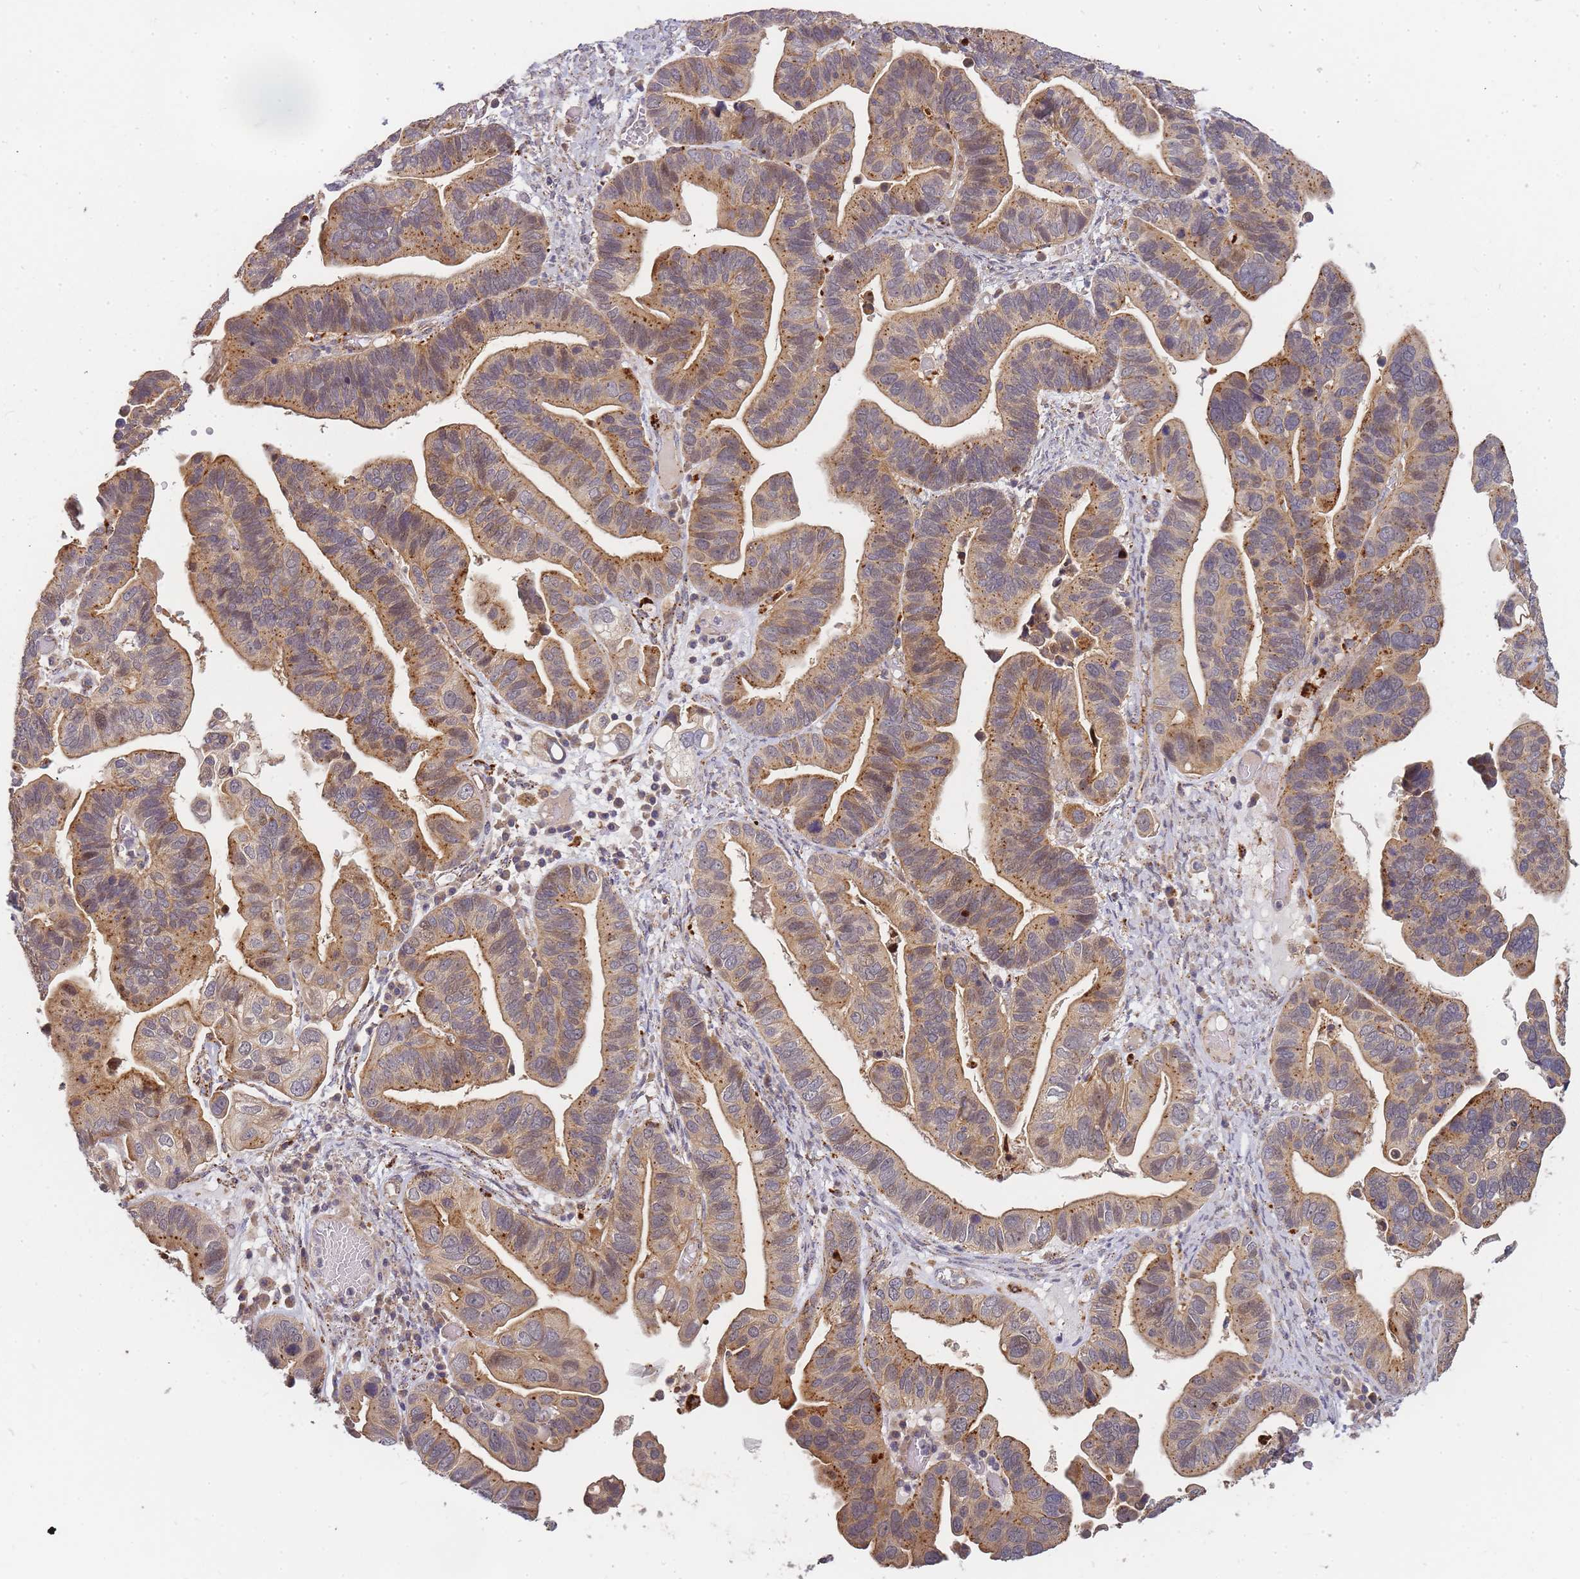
{"staining": {"intensity": "moderate", "quantity": ">75%", "location": "cytoplasmic/membranous"}, "tissue": "ovarian cancer", "cell_type": "Tumor cells", "image_type": "cancer", "snomed": [{"axis": "morphology", "description": "Cystadenocarcinoma, serous, NOS"}, {"axis": "topography", "description": "Ovary"}], "caption": "Protein expression analysis of ovarian serous cystadenocarcinoma exhibits moderate cytoplasmic/membranous positivity in approximately >75% of tumor cells.", "gene": "ATG5", "patient": {"sex": "female", "age": 56}}